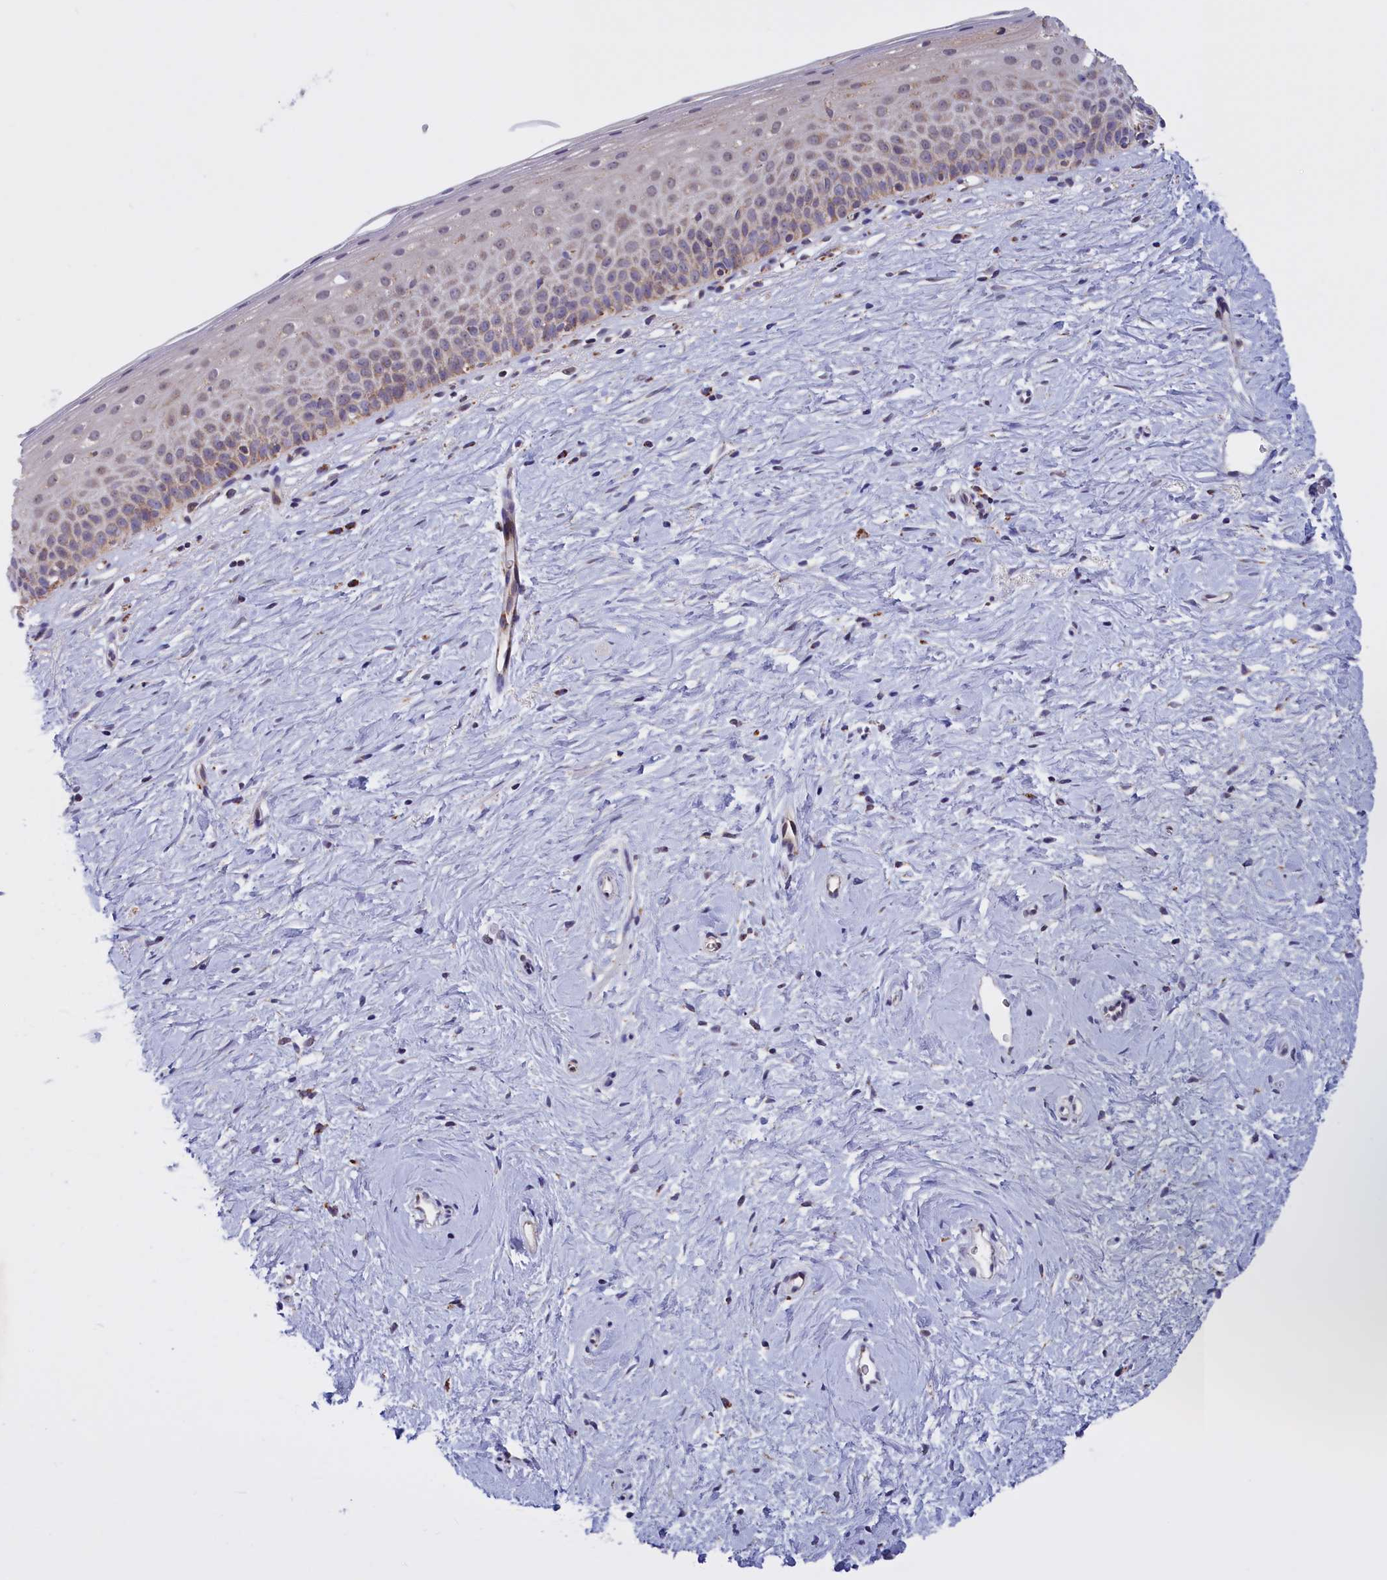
{"staining": {"intensity": "moderate", "quantity": "25%-75%", "location": "cytoplasmic/membranous"}, "tissue": "cervix", "cell_type": "Glandular cells", "image_type": "normal", "snomed": [{"axis": "morphology", "description": "Normal tissue, NOS"}, {"axis": "topography", "description": "Cervix"}], "caption": "High-magnification brightfield microscopy of normal cervix stained with DAB (3,3'-diaminobenzidine) (brown) and counterstained with hematoxylin (blue). glandular cells exhibit moderate cytoplasmic/membranous positivity is present in about25%-75% of cells. (Stains: DAB (3,3'-diaminobenzidine) in brown, nuclei in blue, Microscopy: brightfield microscopy at high magnification).", "gene": "FAM149B1", "patient": {"sex": "female", "age": 57}}